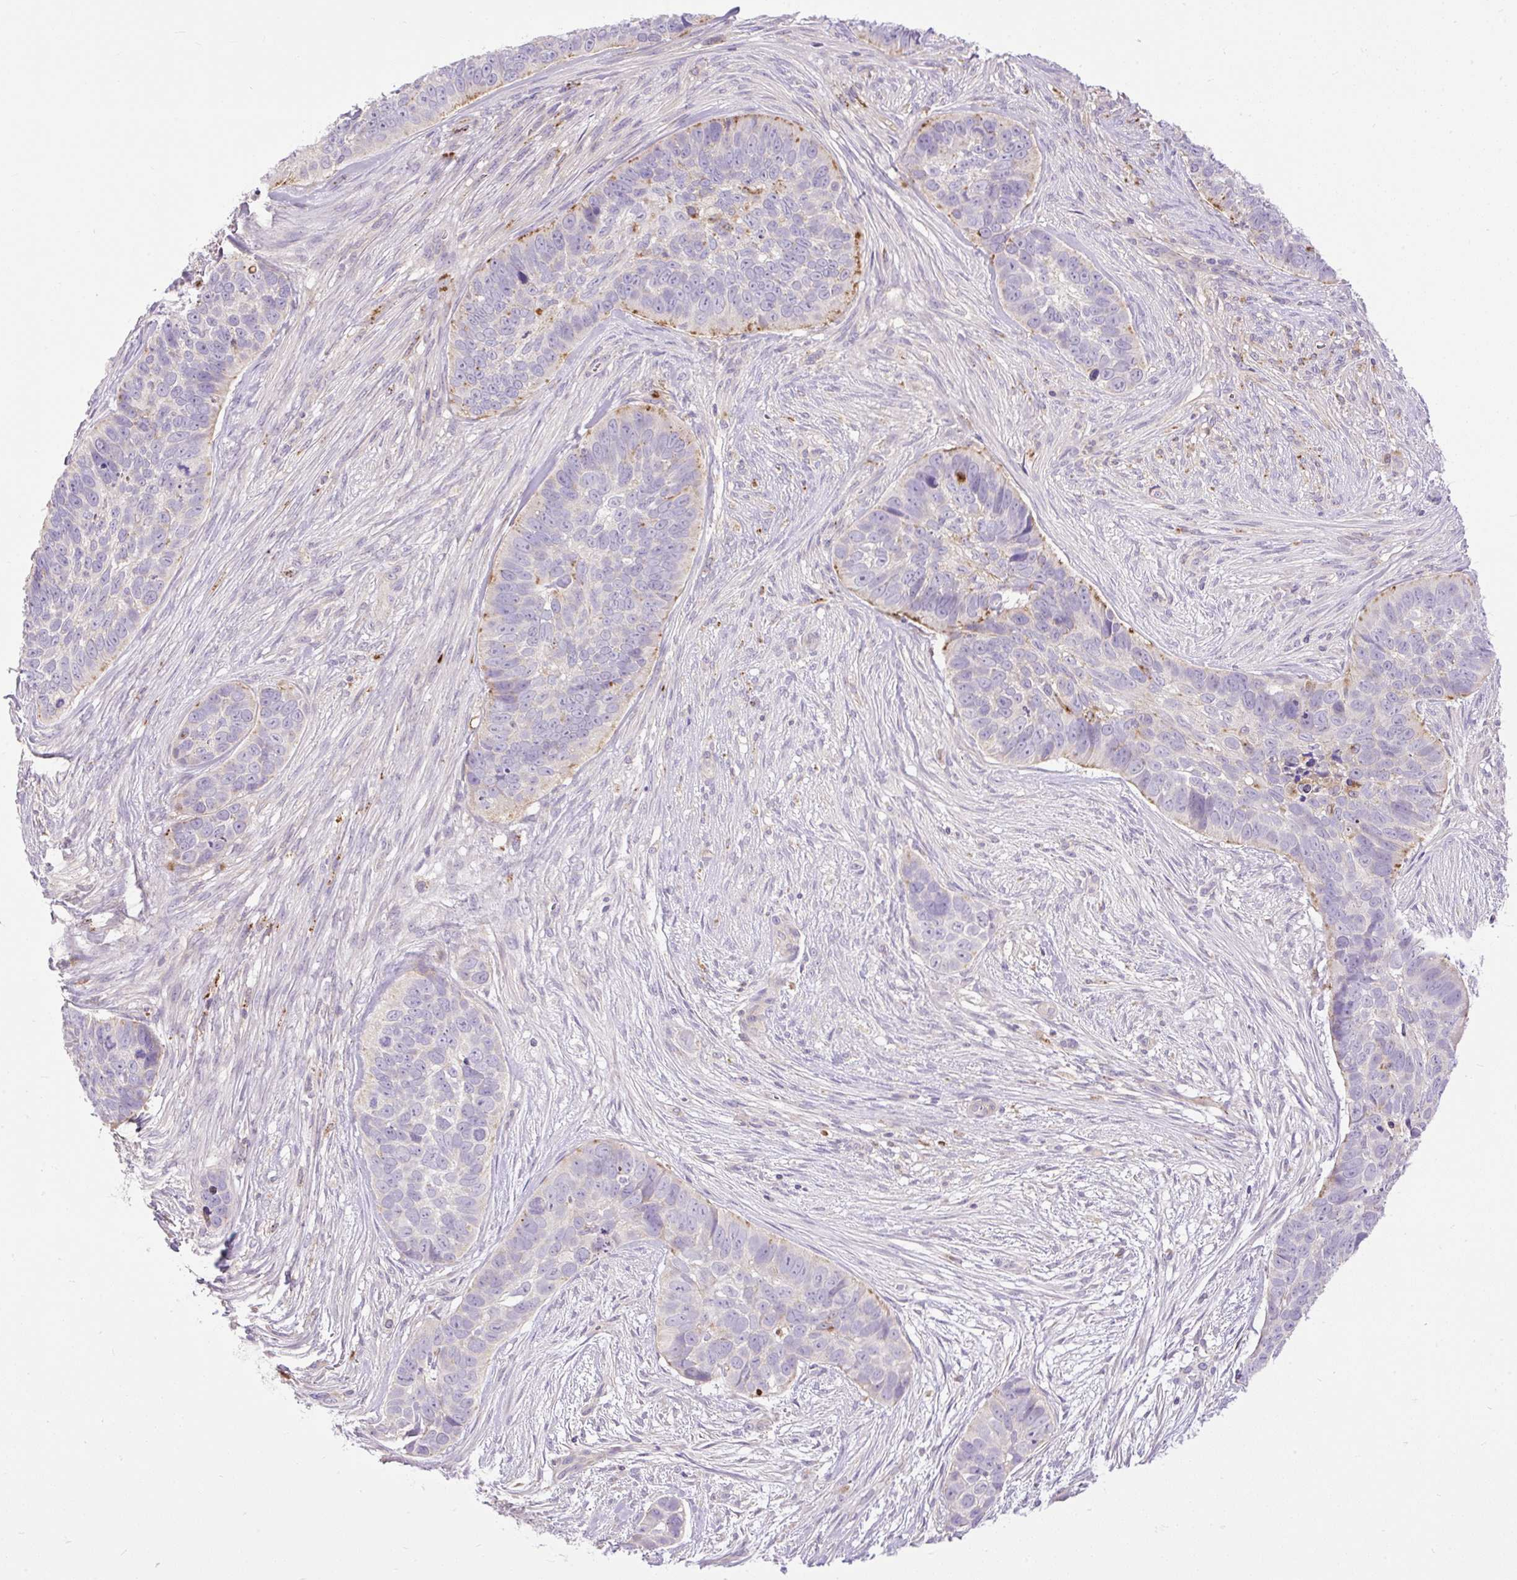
{"staining": {"intensity": "moderate", "quantity": "<25%", "location": "cytoplasmic/membranous"}, "tissue": "skin cancer", "cell_type": "Tumor cells", "image_type": "cancer", "snomed": [{"axis": "morphology", "description": "Basal cell carcinoma"}, {"axis": "topography", "description": "Skin"}], "caption": "Immunohistochemistry image of neoplastic tissue: human skin basal cell carcinoma stained using IHC exhibits low levels of moderate protein expression localized specifically in the cytoplasmic/membranous of tumor cells, appearing as a cytoplasmic/membranous brown color.", "gene": "HEXB", "patient": {"sex": "female", "age": 82}}